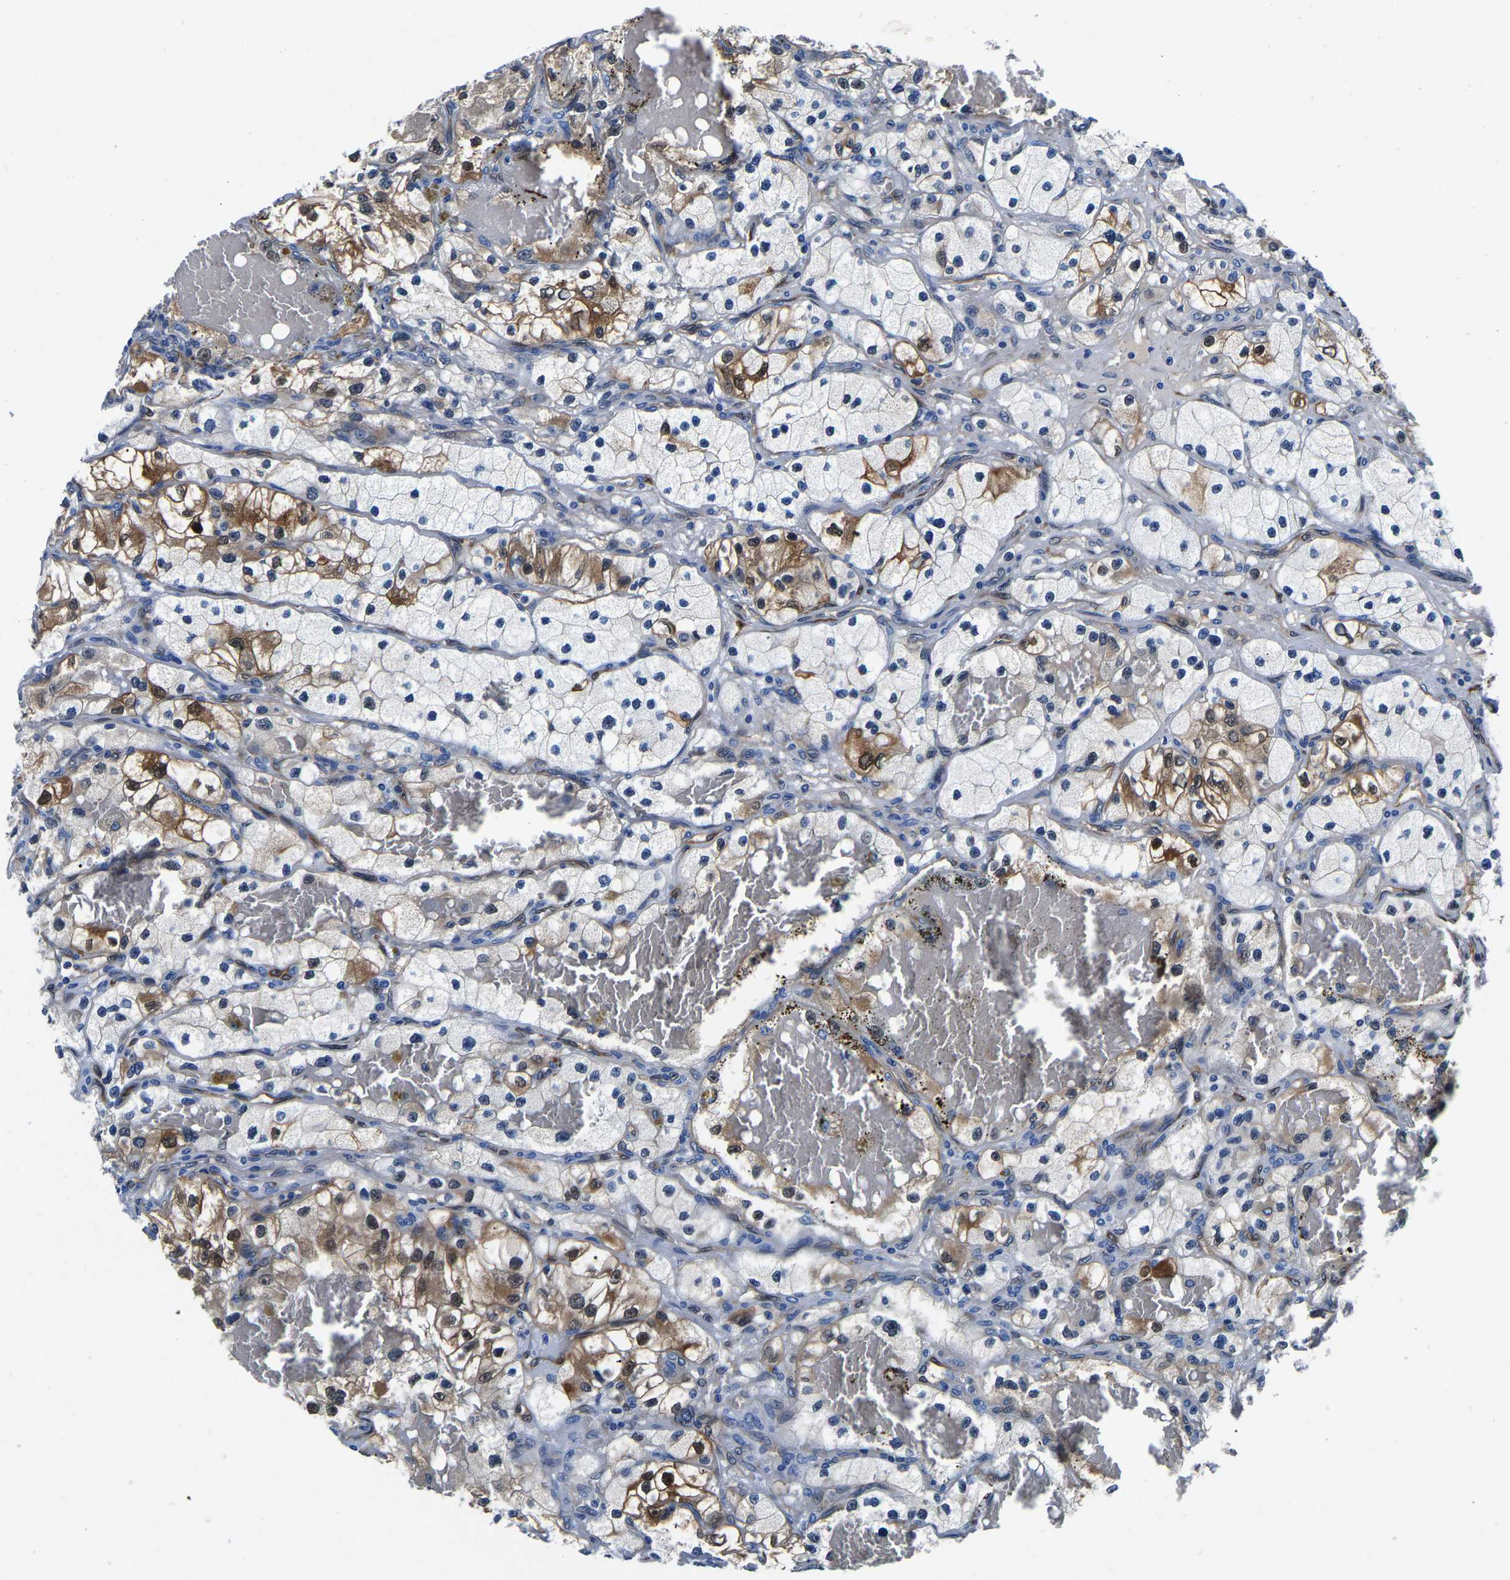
{"staining": {"intensity": "moderate", "quantity": ">75%", "location": "cytoplasmic/membranous"}, "tissue": "renal cancer", "cell_type": "Tumor cells", "image_type": "cancer", "snomed": [{"axis": "morphology", "description": "Adenocarcinoma, NOS"}, {"axis": "topography", "description": "Kidney"}], "caption": "About >75% of tumor cells in human renal adenocarcinoma demonstrate moderate cytoplasmic/membranous protein expression as visualized by brown immunohistochemical staining.", "gene": "S100A13", "patient": {"sex": "female", "age": 57}}